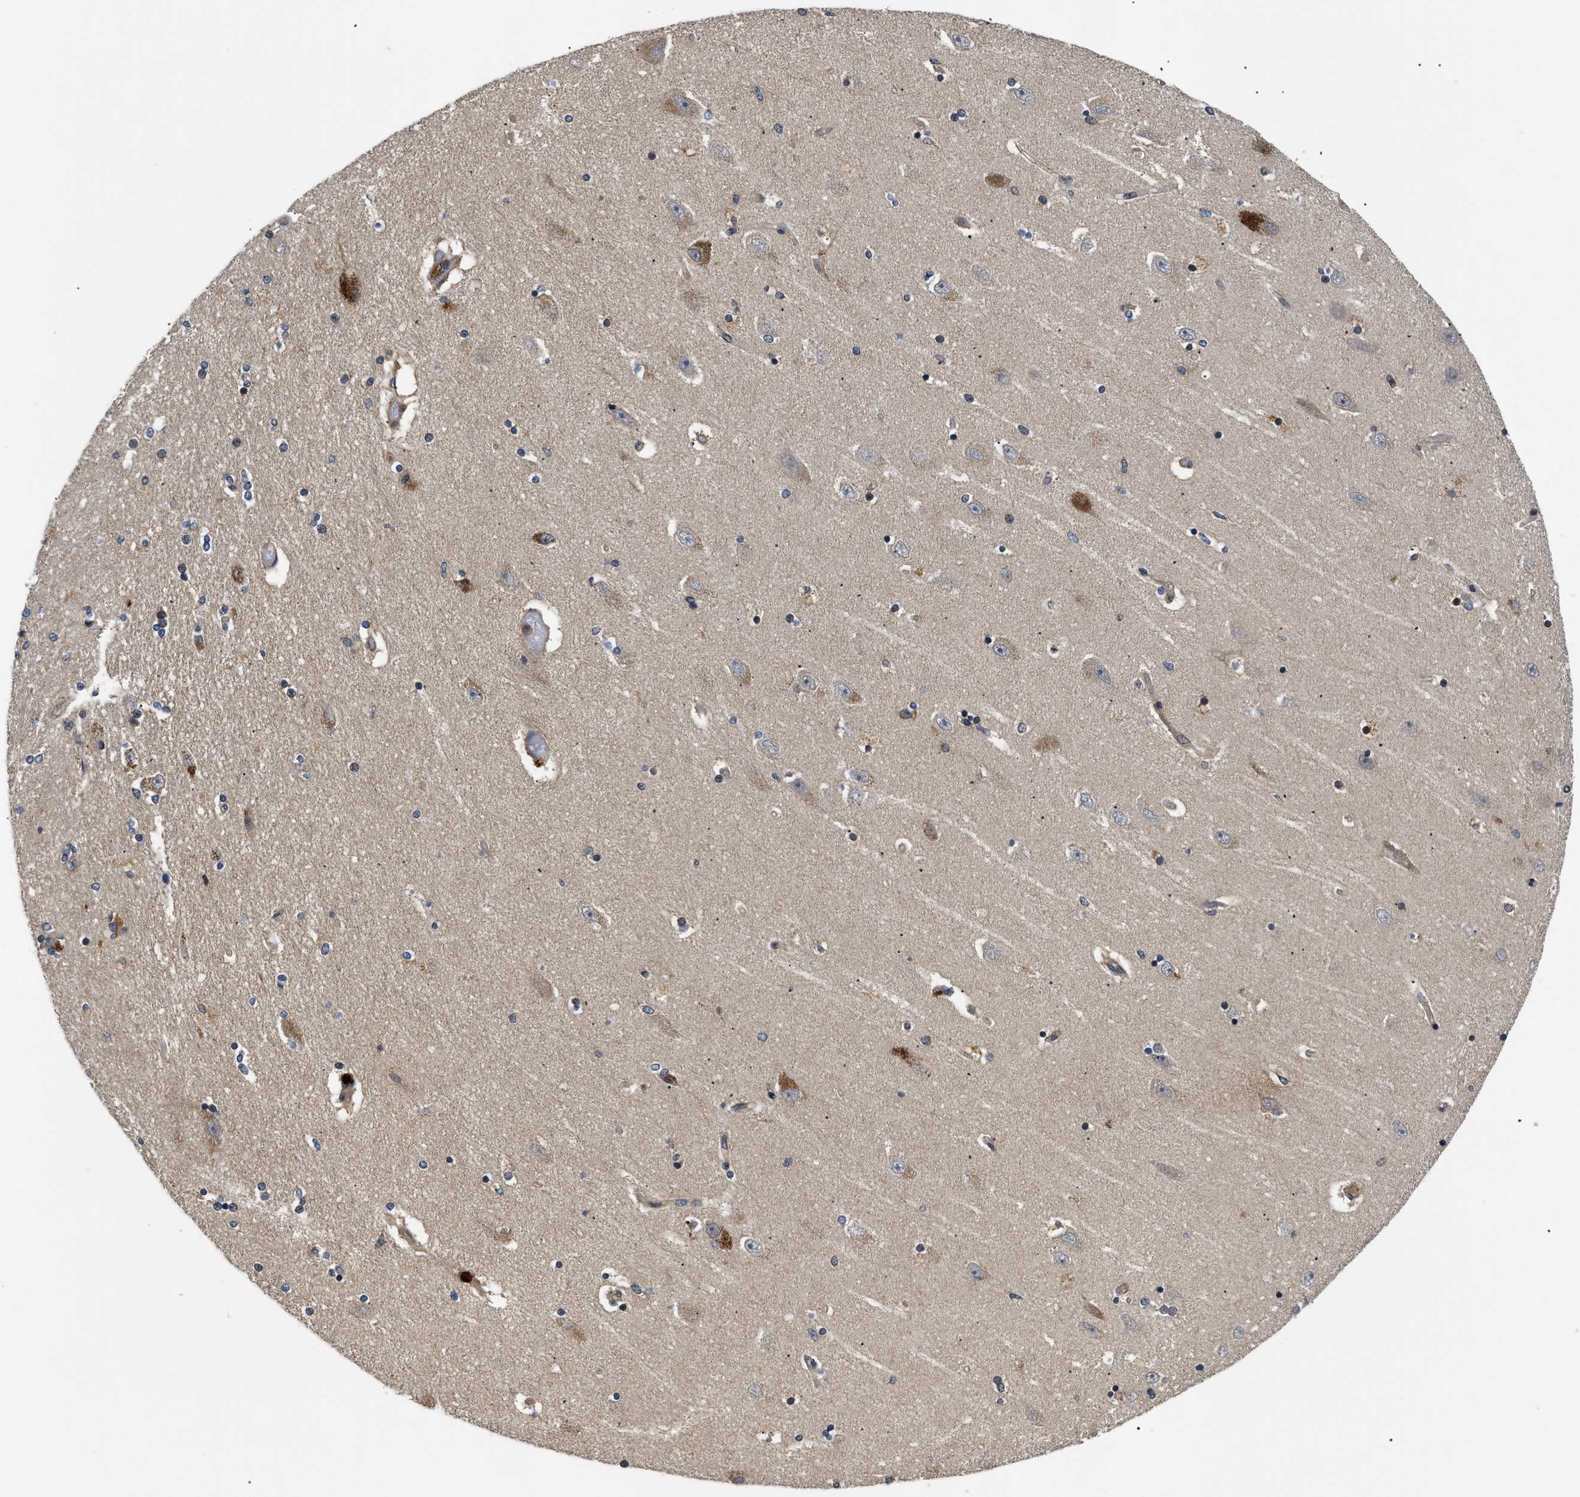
{"staining": {"intensity": "negative", "quantity": "none", "location": "none"}, "tissue": "hippocampus", "cell_type": "Glial cells", "image_type": "normal", "snomed": [{"axis": "morphology", "description": "Normal tissue, NOS"}, {"axis": "topography", "description": "Hippocampus"}], "caption": "Glial cells show no significant protein staining in normal hippocampus. The staining was performed using DAB (3,3'-diaminobenzidine) to visualize the protein expression in brown, while the nuclei were stained in blue with hematoxylin (Magnification: 20x).", "gene": "HMGCR", "patient": {"sex": "female", "age": 54}}